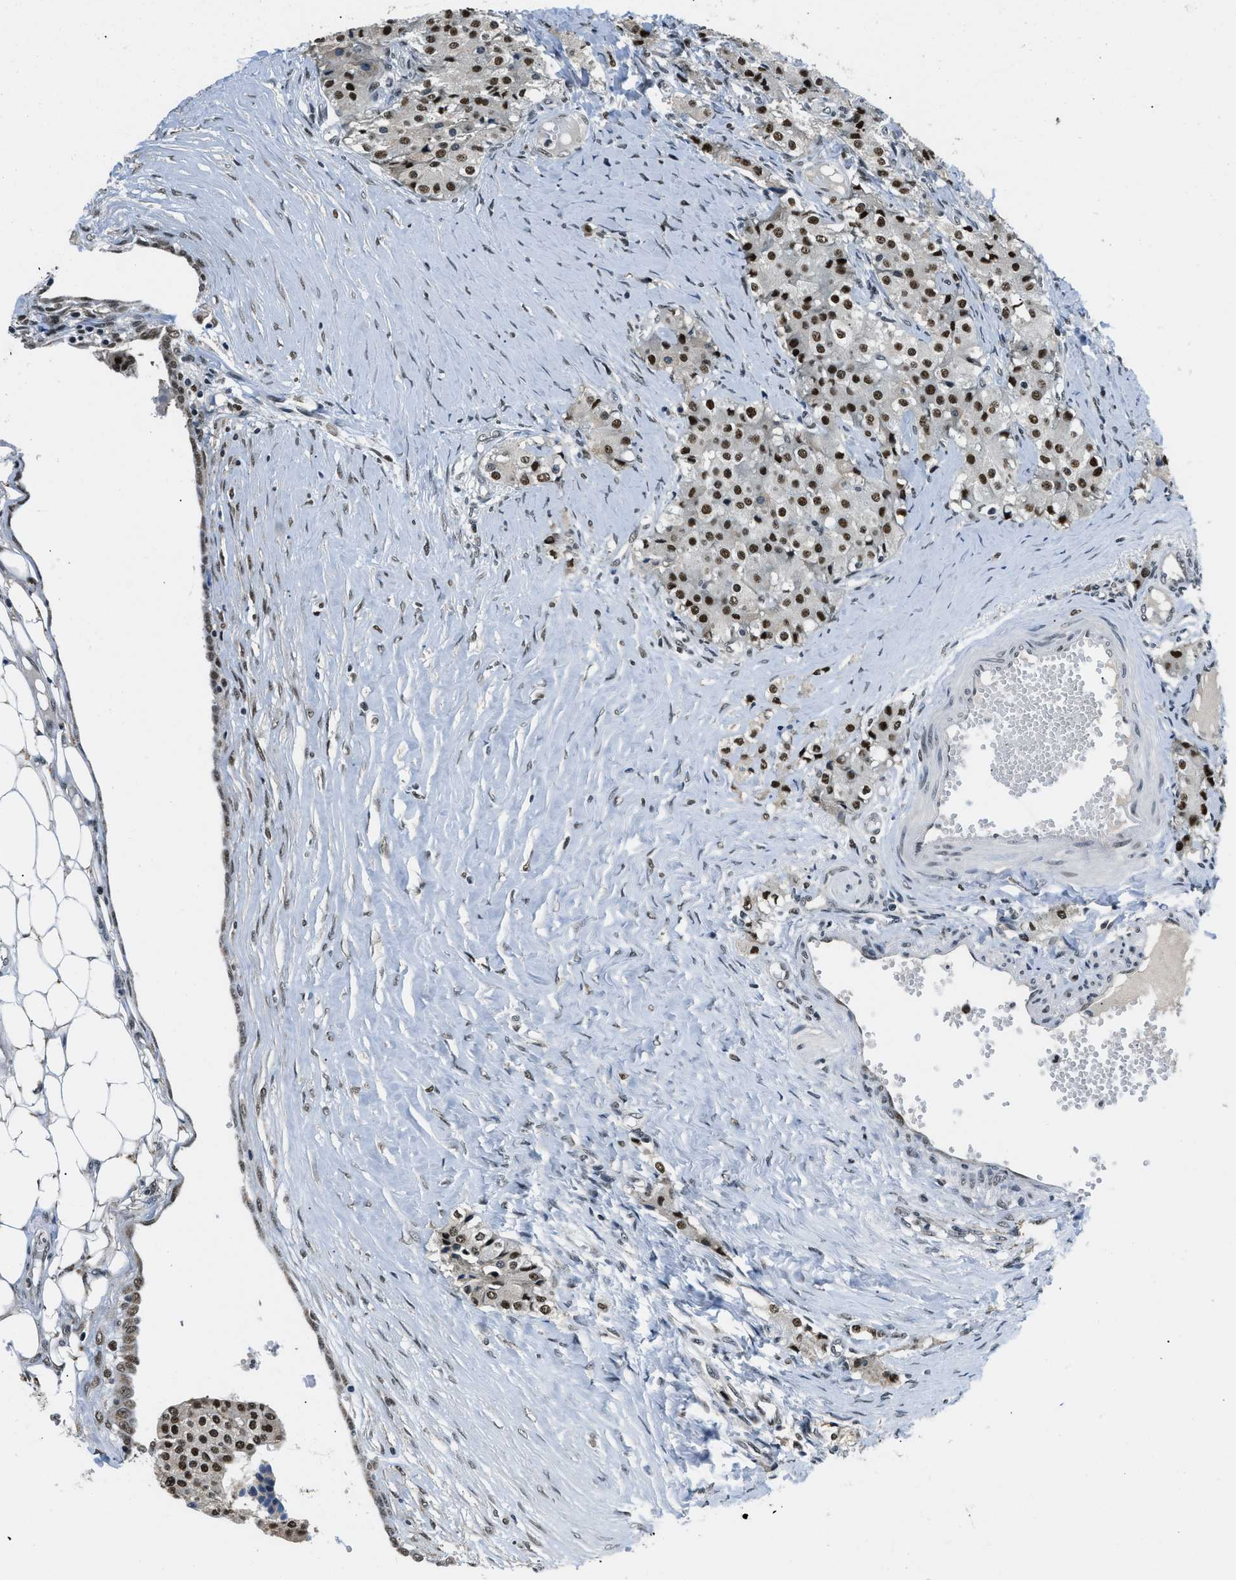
{"staining": {"intensity": "strong", "quantity": ">75%", "location": "nuclear"}, "tissue": "carcinoid", "cell_type": "Tumor cells", "image_type": "cancer", "snomed": [{"axis": "morphology", "description": "Carcinoid, malignant, NOS"}, {"axis": "topography", "description": "Colon"}], "caption": "High-power microscopy captured an immunohistochemistry (IHC) histopathology image of malignant carcinoid, revealing strong nuclear staining in about >75% of tumor cells.", "gene": "KDM3B", "patient": {"sex": "female", "age": 52}}